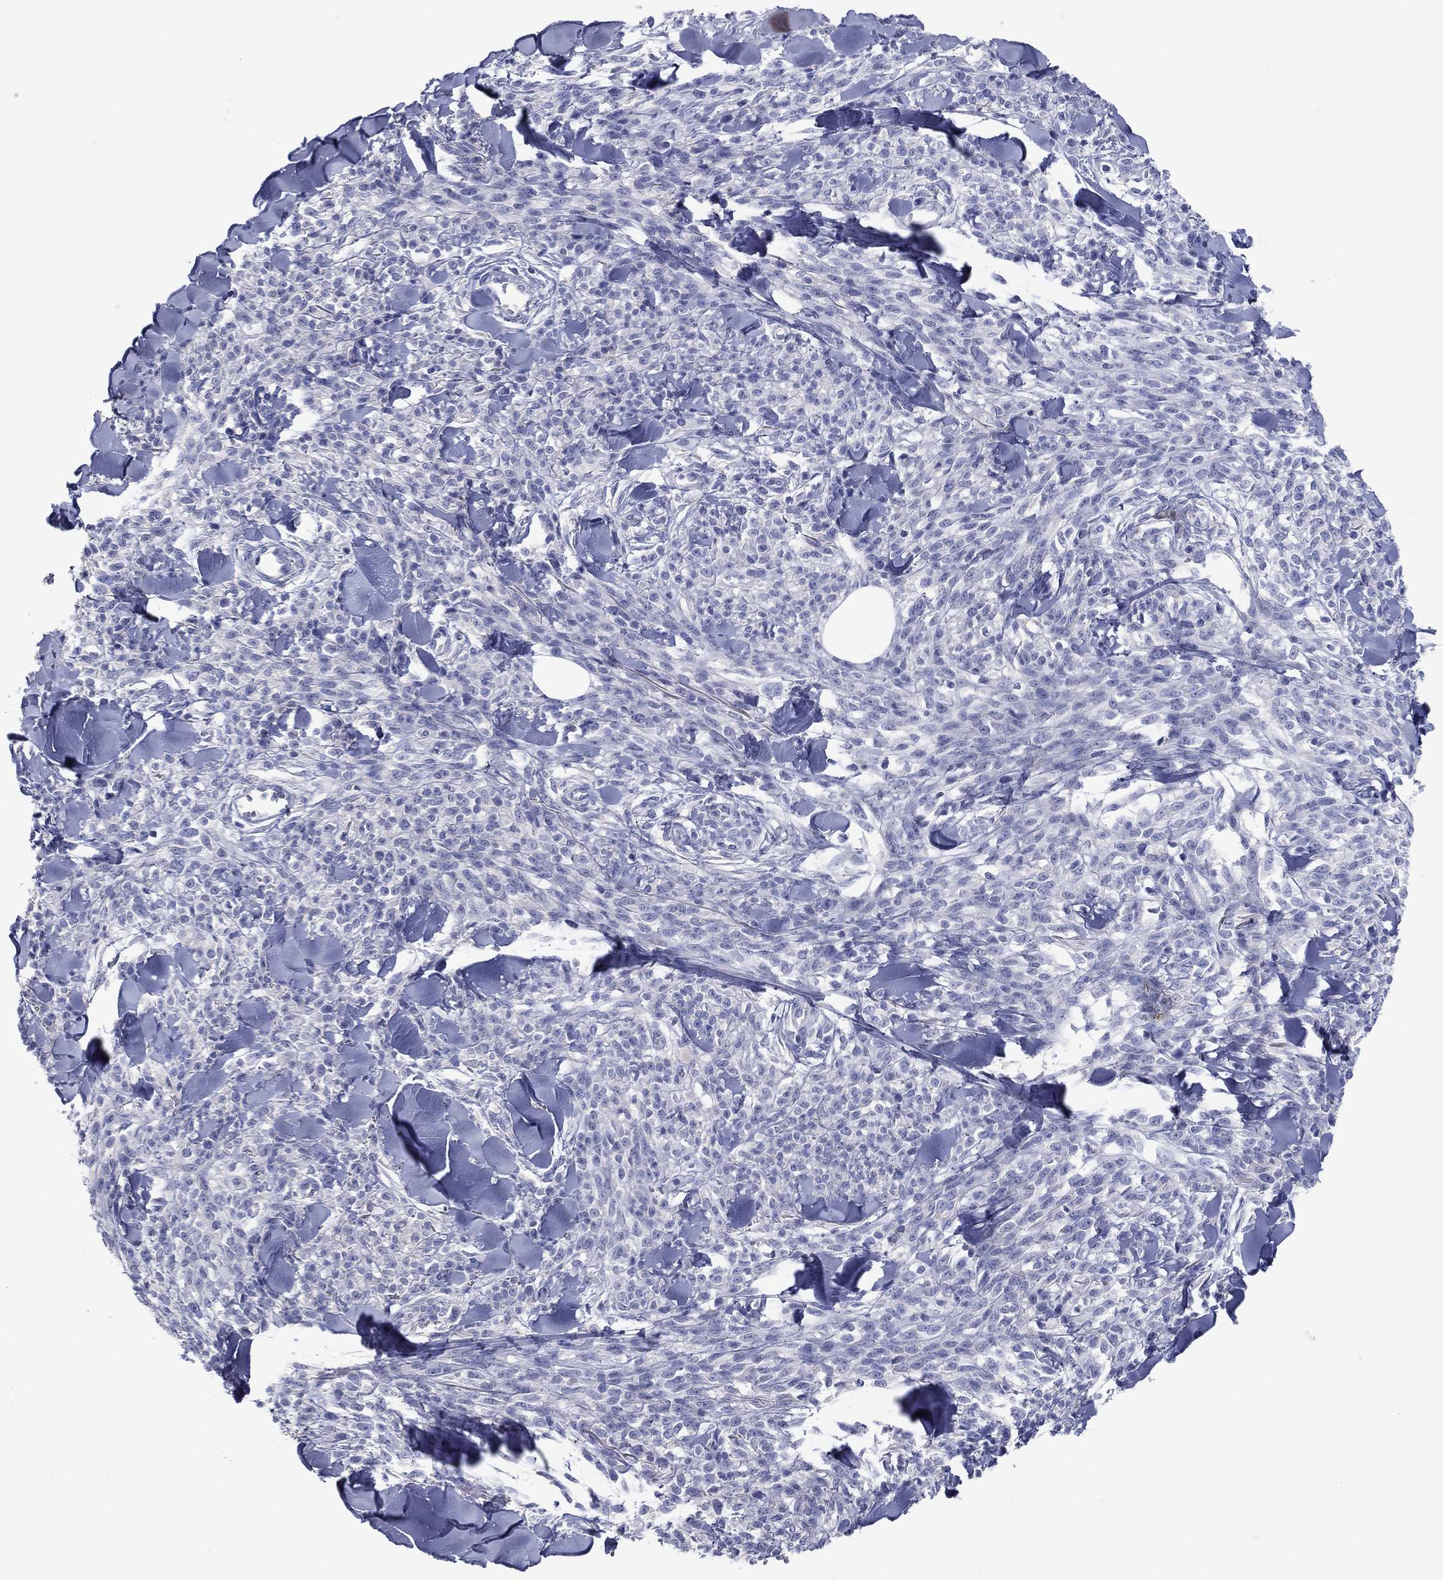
{"staining": {"intensity": "negative", "quantity": "none", "location": "none"}, "tissue": "melanoma", "cell_type": "Tumor cells", "image_type": "cancer", "snomed": [{"axis": "morphology", "description": "Malignant melanoma, NOS"}, {"axis": "topography", "description": "Skin"}, {"axis": "topography", "description": "Skin of trunk"}], "caption": "The immunohistochemistry photomicrograph has no significant expression in tumor cells of melanoma tissue.", "gene": "GRK7", "patient": {"sex": "male", "age": 74}}